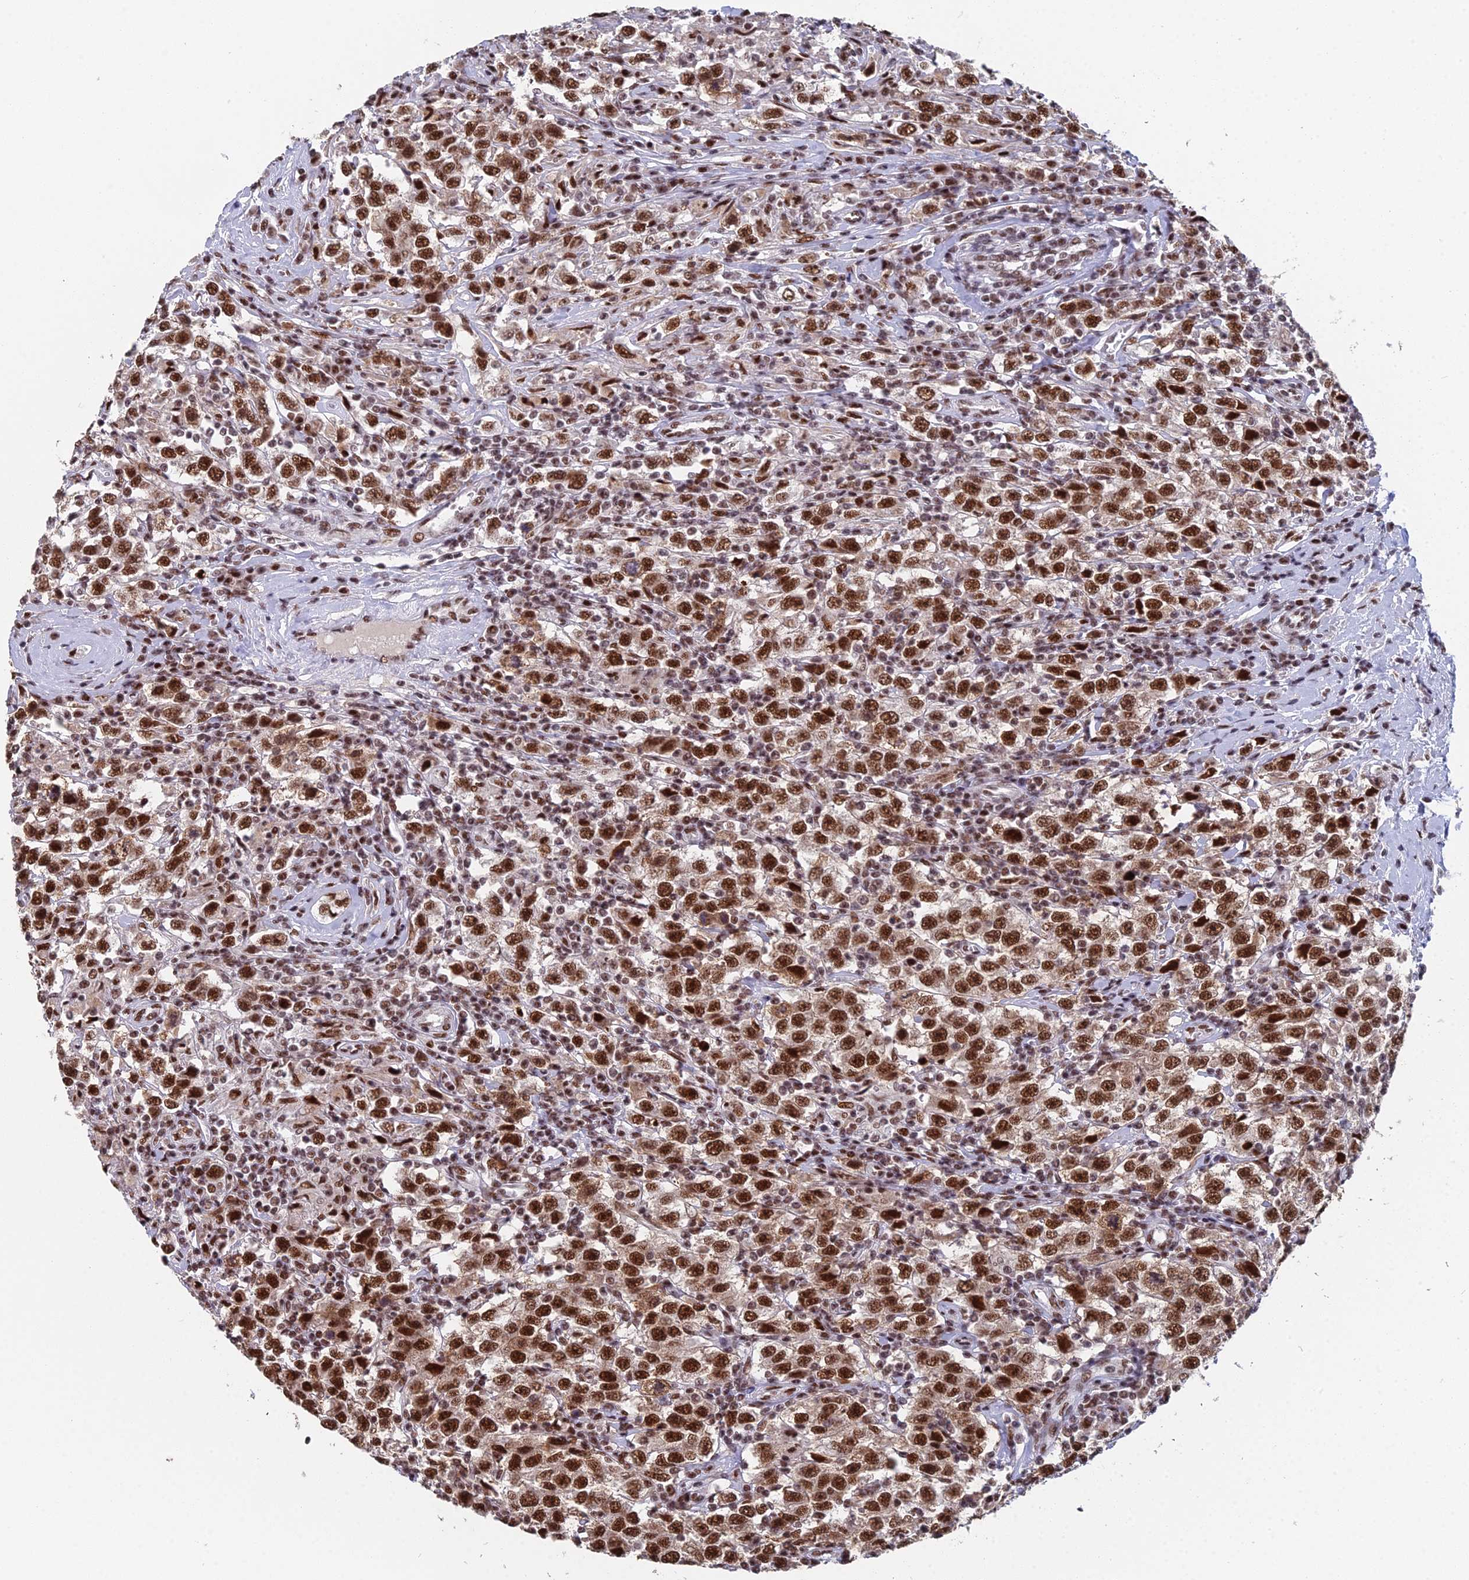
{"staining": {"intensity": "strong", "quantity": ">75%", "location": "nuclear"}, "tissue": "testis cancer", "cell_type": "Tumor cells", "image_type": "cancer", "snomed": [{"axis": "morphology", "description": "Seminoma, NOS"}, {"axis": "topography", "description": "Testis"}], "caption": "Testis cancer stained for a protein (brown) displays strong nuclear positive positivity in approximately >75% of tumor cells.", "gene": "SF3B3", "patient": {"sex": "male", "age": 41}}